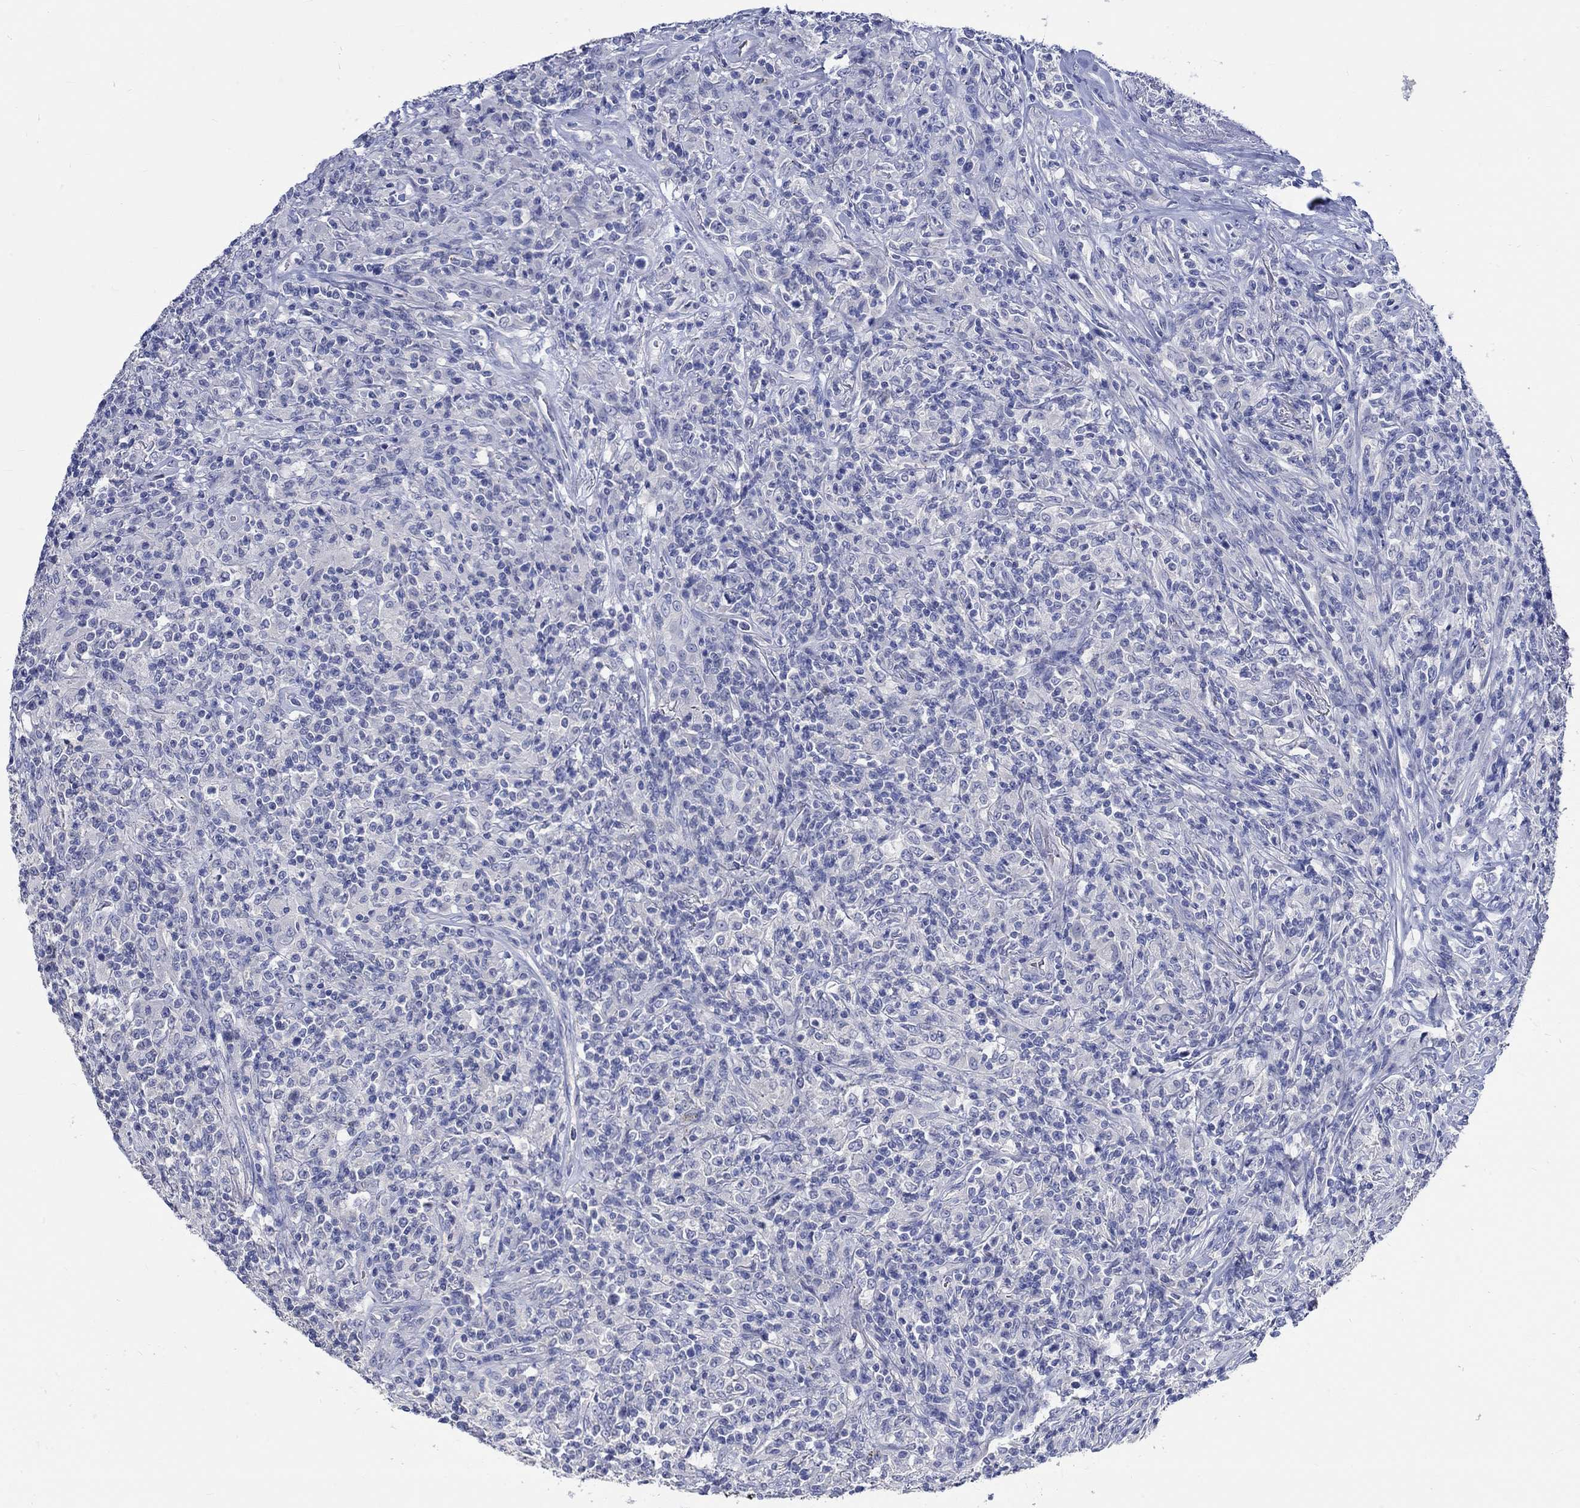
{"staining": {"intensity": "negative", "quantity": "none", "location": "none"}, "tissue": "lymphoma", "cell_type": "Tumor cells", "image_type": "cancer", "snomed": [{"axis": "morphology", "description": "Malignant lymphoma, non-Hodgkin's type, High grade"}, {"axis": "topography", "description": "Lung"}], "caption": "Tumor cells show no significant protein positivity in malignant lymphoma, non-Hodgkin's type (high-grade).", "gene": "KCNA1", "patient": {"sex": "male", "age": 79}}